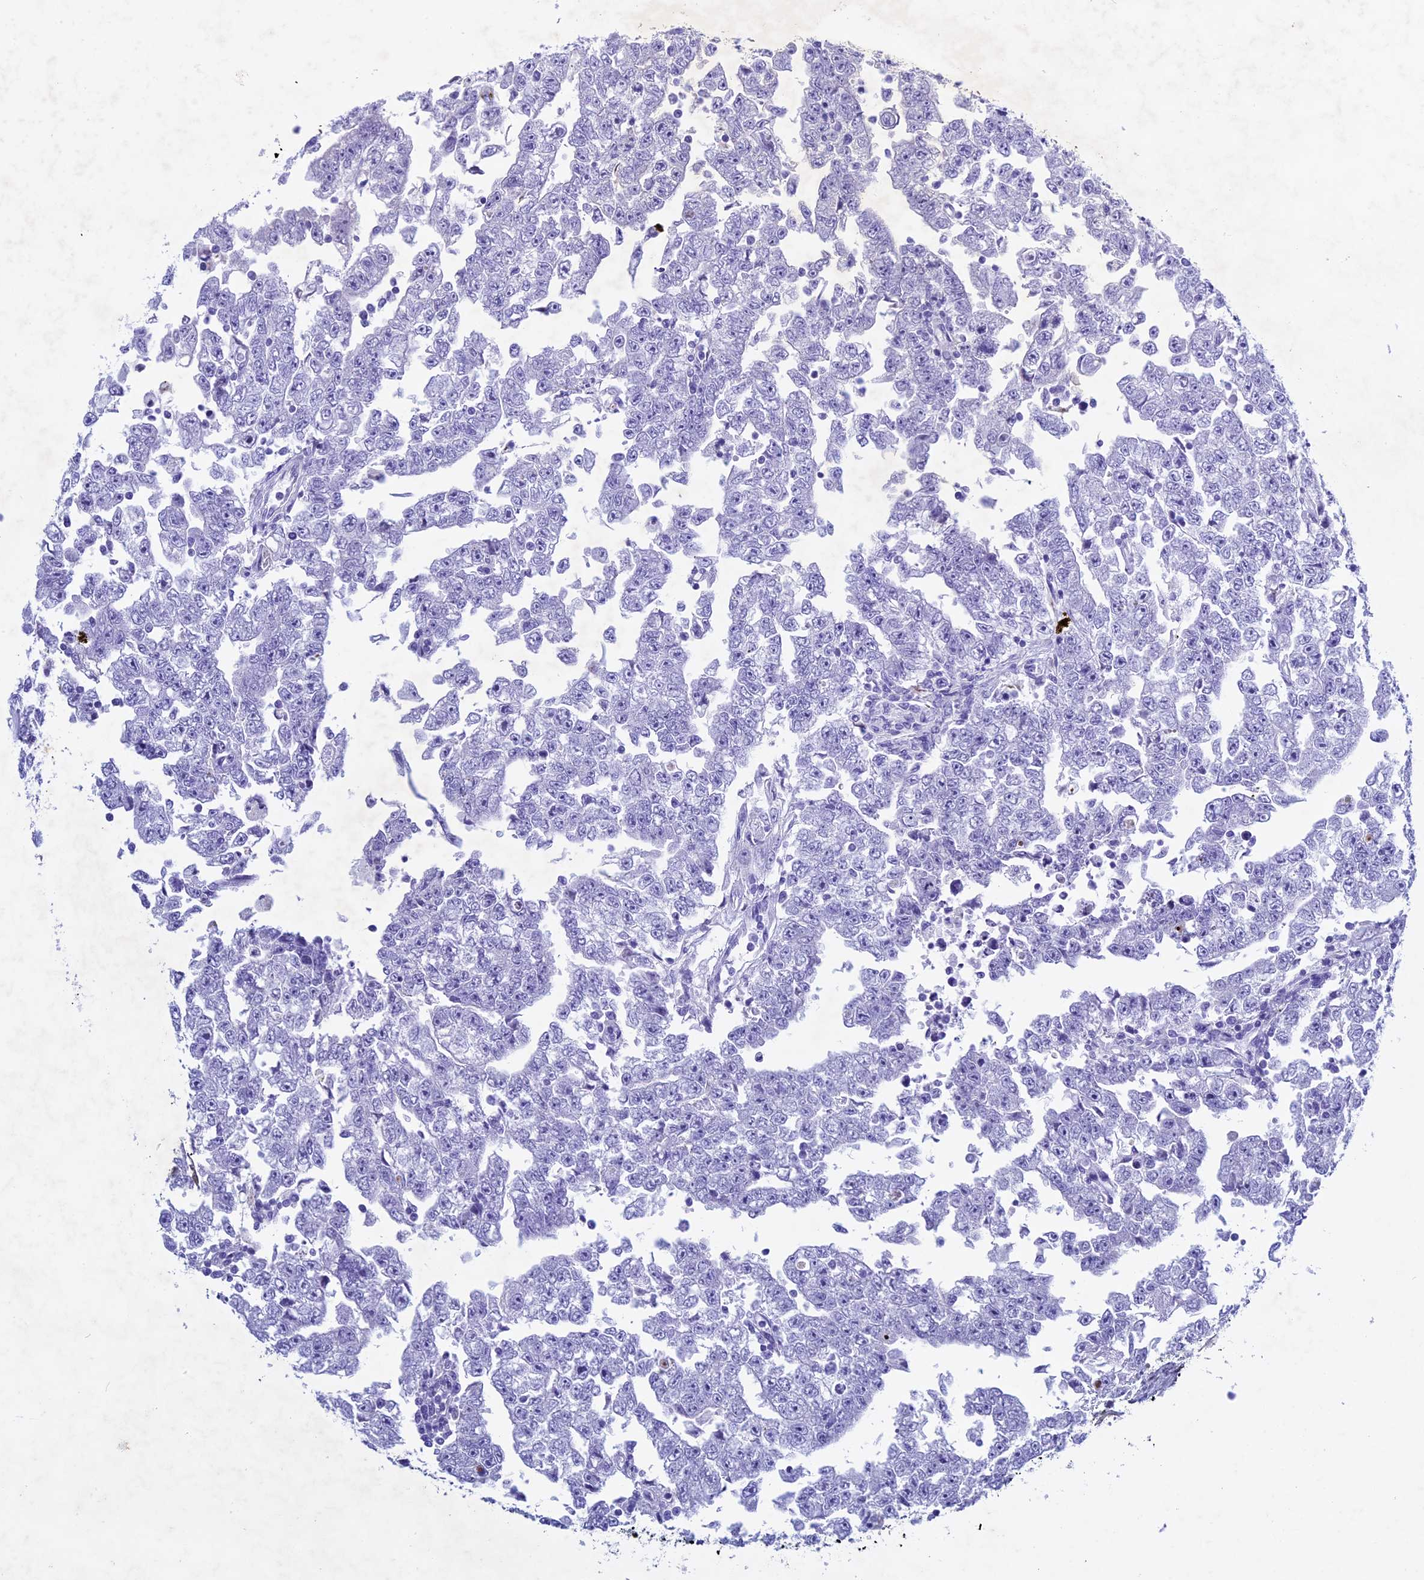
{"staining": {"intensity": "negative", "quantity": "none", "location": "none"}, "tissue": "testis cancer", "cell_type": "Tumor cells", "image_type": "cancer", "snomed": [{"axis": "morphology", "description": "Carcinoma, Embryonal, NOS"}, {"axis": "topography", "description": "Testis"}], "caption": "IHC of human testis cancer demonstrates no positivity in tumor cells.", "gene": "KCTD21", "patient": {"sex": "male", "age": 25}}